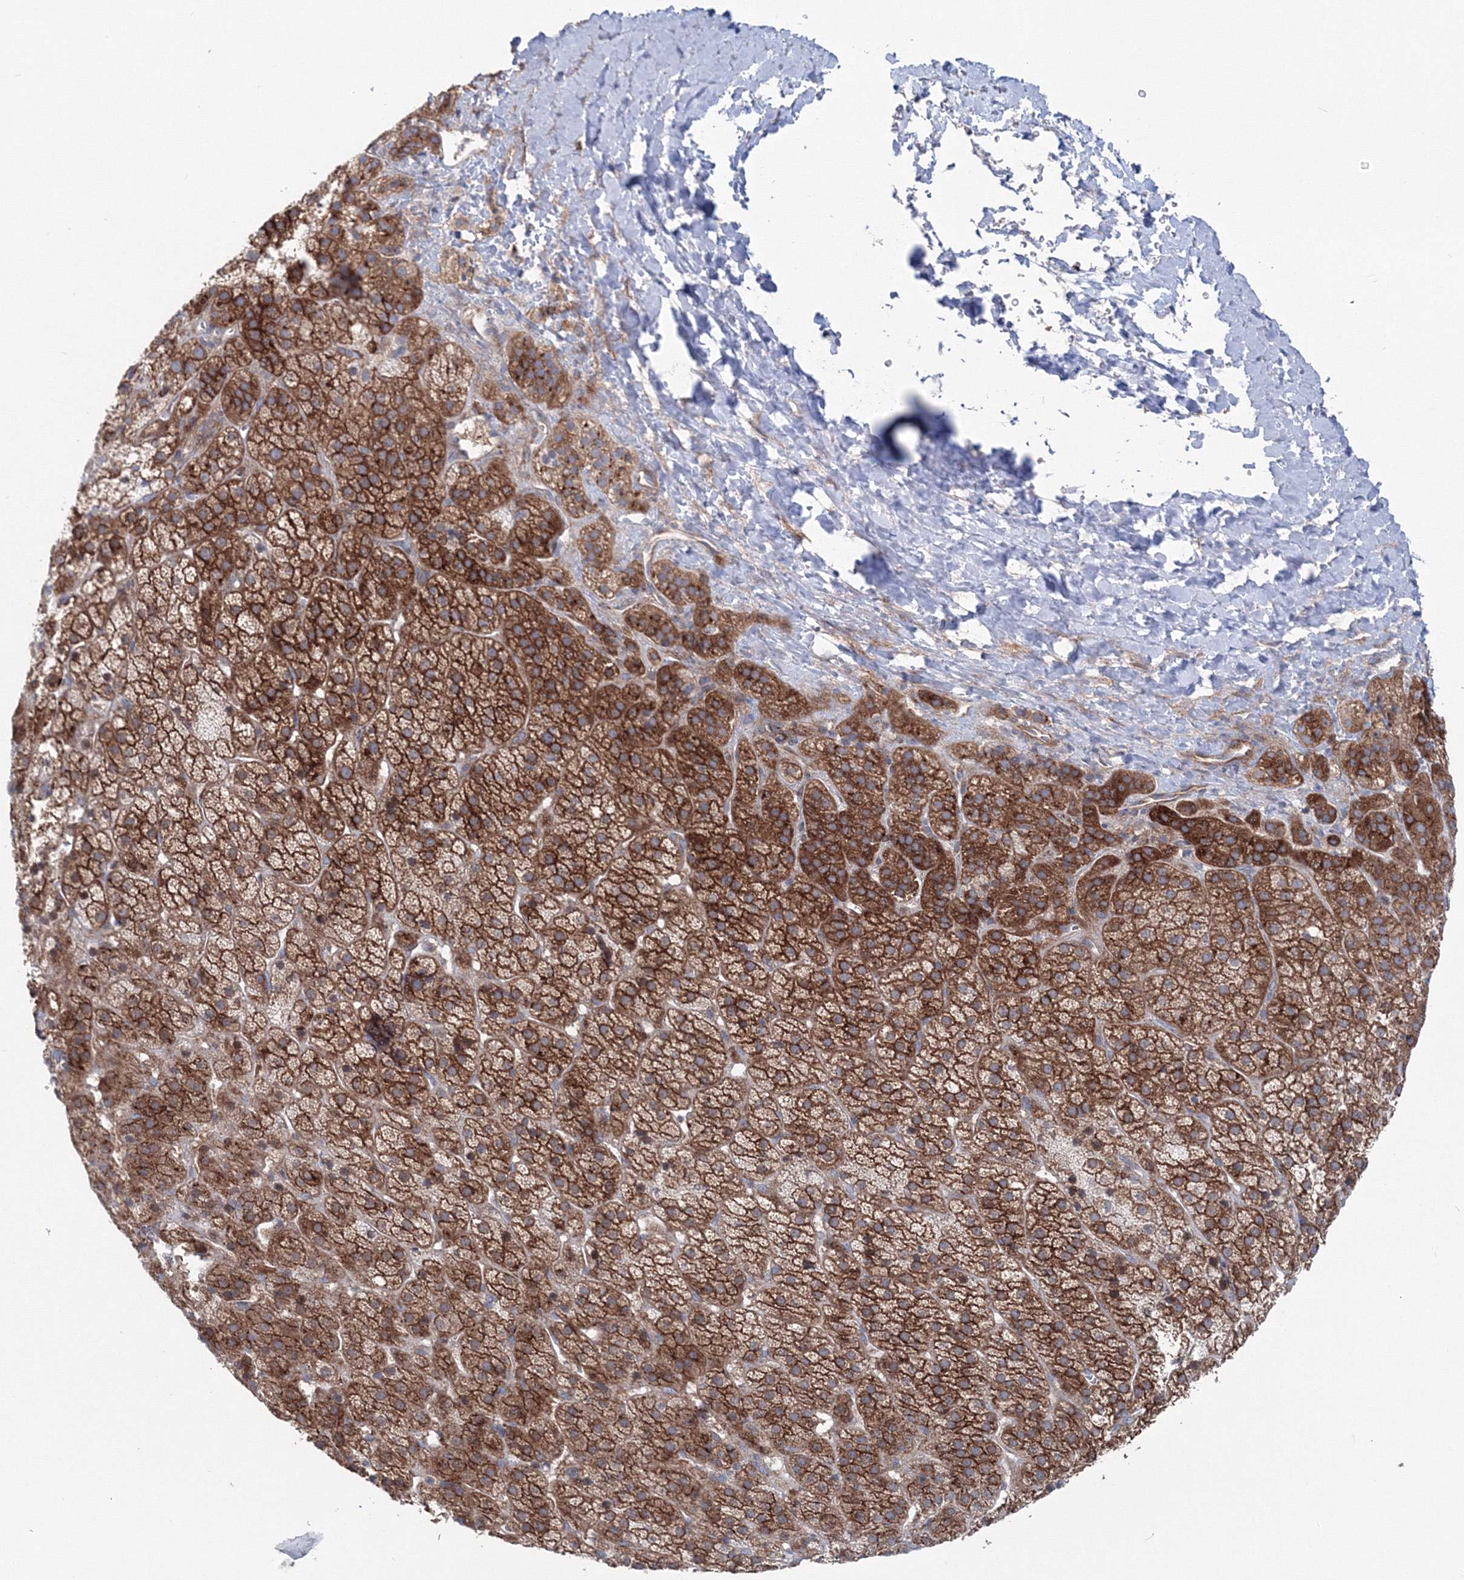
{"staining": {"intensity": "strong", "quantity": "25%-75%", "location": "cytoplasmic/membranous"}, "tissue": "adrenal gland", "cell_type": "Glandular cells", "image_type": "normal", "snomed": [{"axis": "morphology", "description": "Normal tissue, NOS"}, {"axis": "topography", "description": "Adrenal gland"}], "caption": "Immunohistochemical staining of benign adrenal gland shows 25%-75% levels of strong cytoplasmic/membranous protein staining in about 25%-75% of glandular cells.", "gene": "GGA2", "patient": {"sex": "female", "age": 57}}